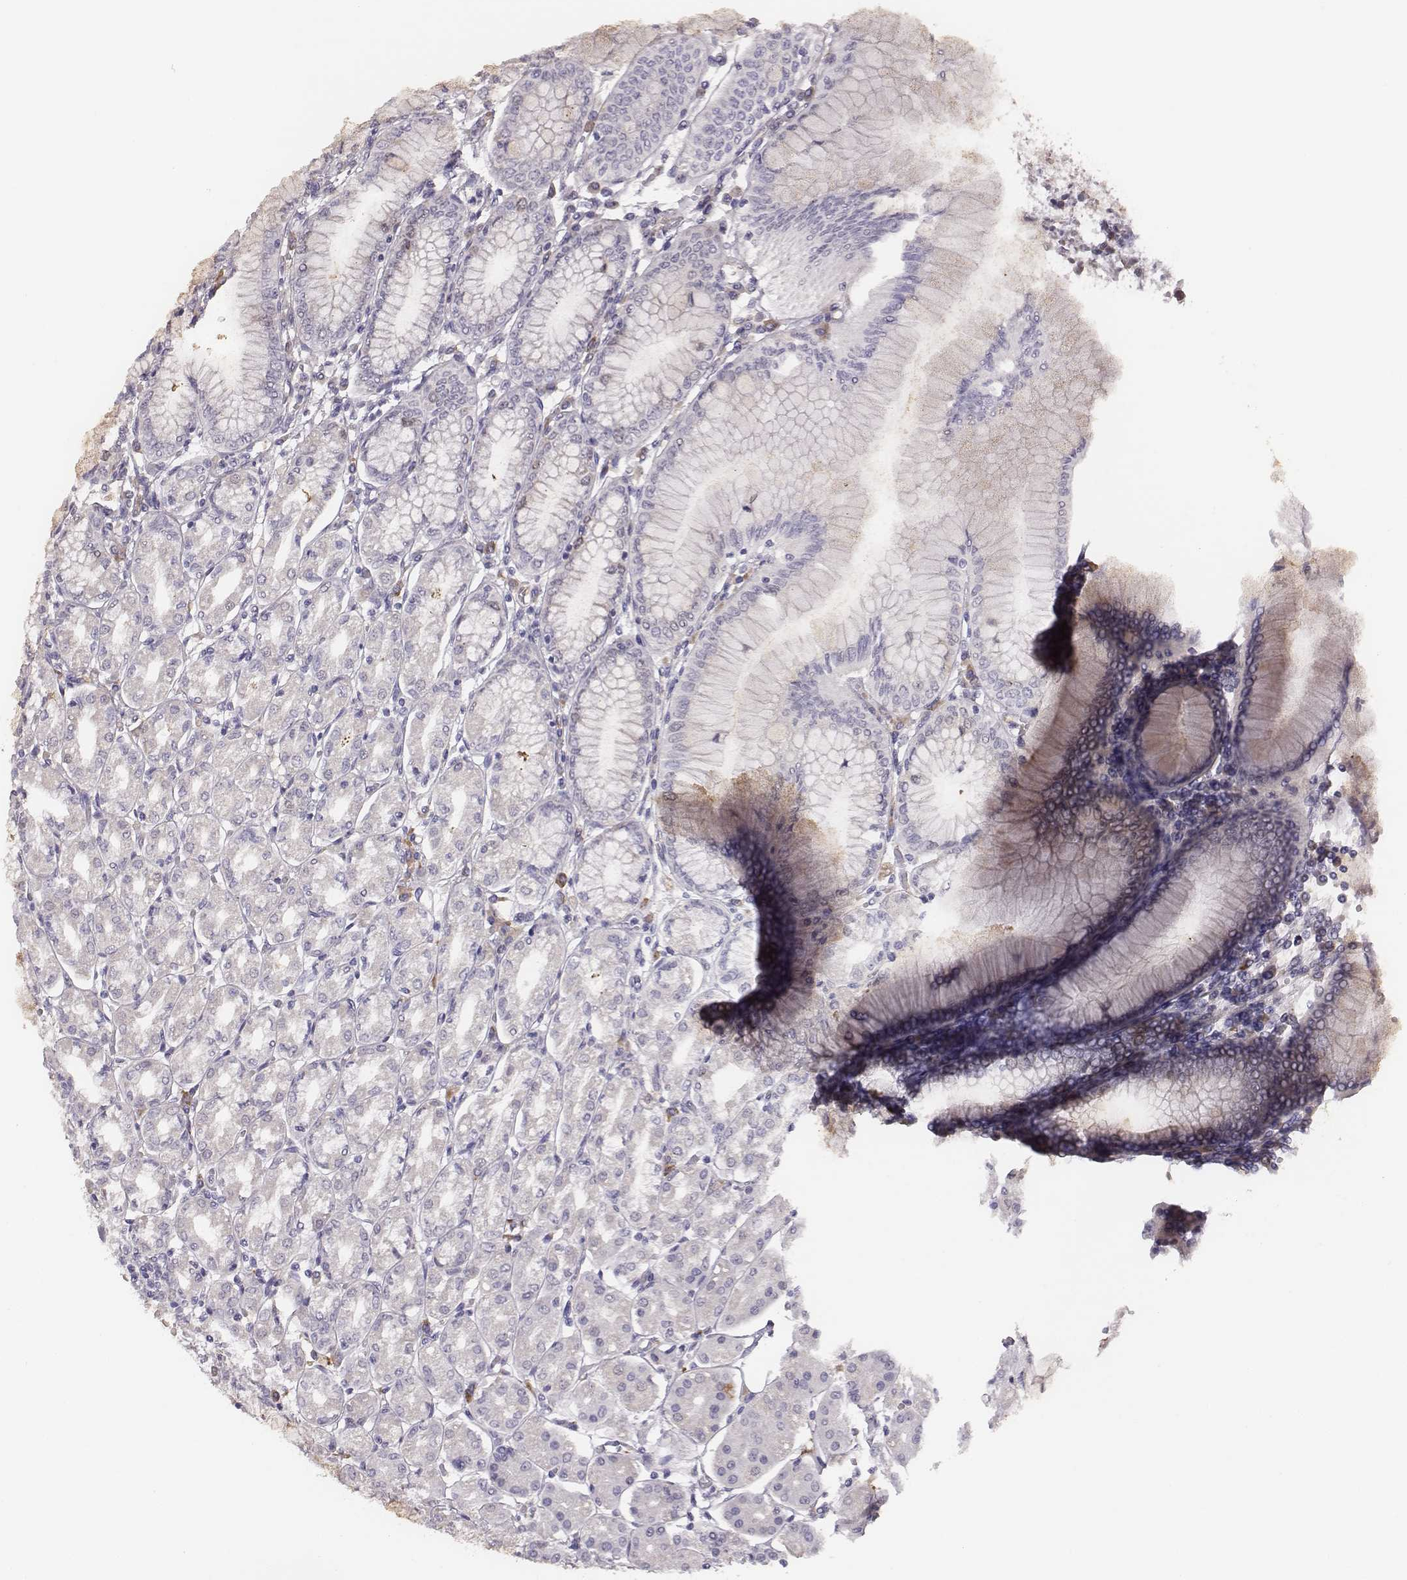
{"staining": {"intensity": "negative", "quantity": "none", "location": "none"}, "tissue": "stomach", "cell_type": "Glandular cells", "image_type": "normal", "snomed": [{"axis": "morphology", "description": "Normal tissue, NOS"}, {"axis": "topography", "description": "Skeletal muscle"}, {"axis": "topography", "description": "Stomach"}], "caption": "Immunohistochemistry image of unremarkable stomach stained for a protein (brown), which reveals no staining in glandular cells. The staining was performed using DAB (3,3'-diaminobenzidine) to visualize the protein expression in brown, while the nuclei were stained in blue with hematoxylin (Magnification: 20x).", "gene": "PBK", "patient": {"sex": "female", "age": 57}}